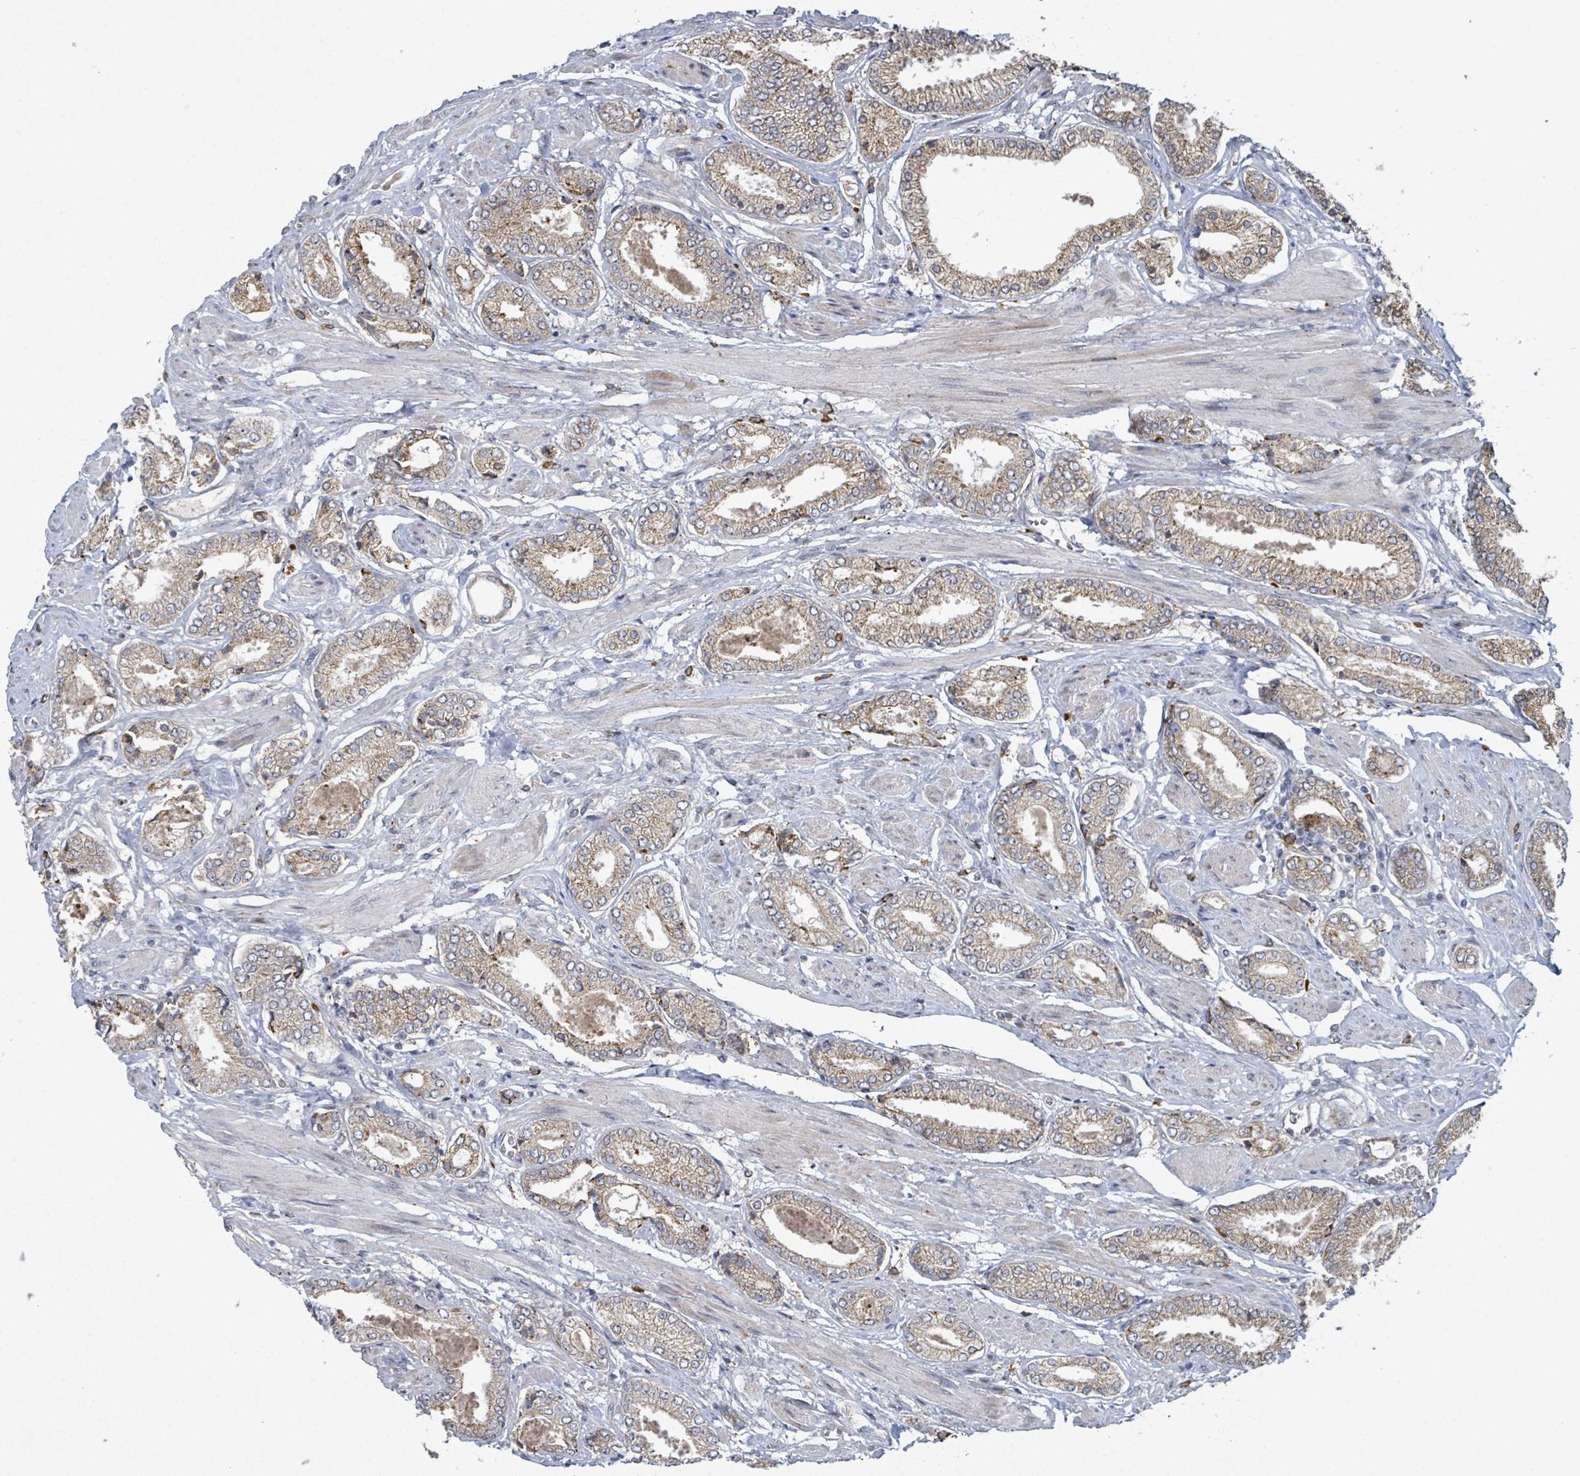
{"staining": {"intensity": "weak", "quantity": "25%-75%", "location": "cytoplasmic/membranous"}, "tissue": "prostate cancer", "cell_type": "Tumor cells", "image_type": "cancer", "snomed": [{"axis": "morphology", "description": "Adenocarcinoma, High grade"}, {"axis": "topography", "description": "Prostate and seminal vesicle, NOS"}], "caption": "Approximately 25%-75% of tumor cells in human prostate high-grade adenocarcinoma exhibit weak cytoplasmic/membranous protein positivity as visualized by brown immunohistochemical staining.", "gene": "SHROOM2", "patient": {"sex": "male", "age": 64}}